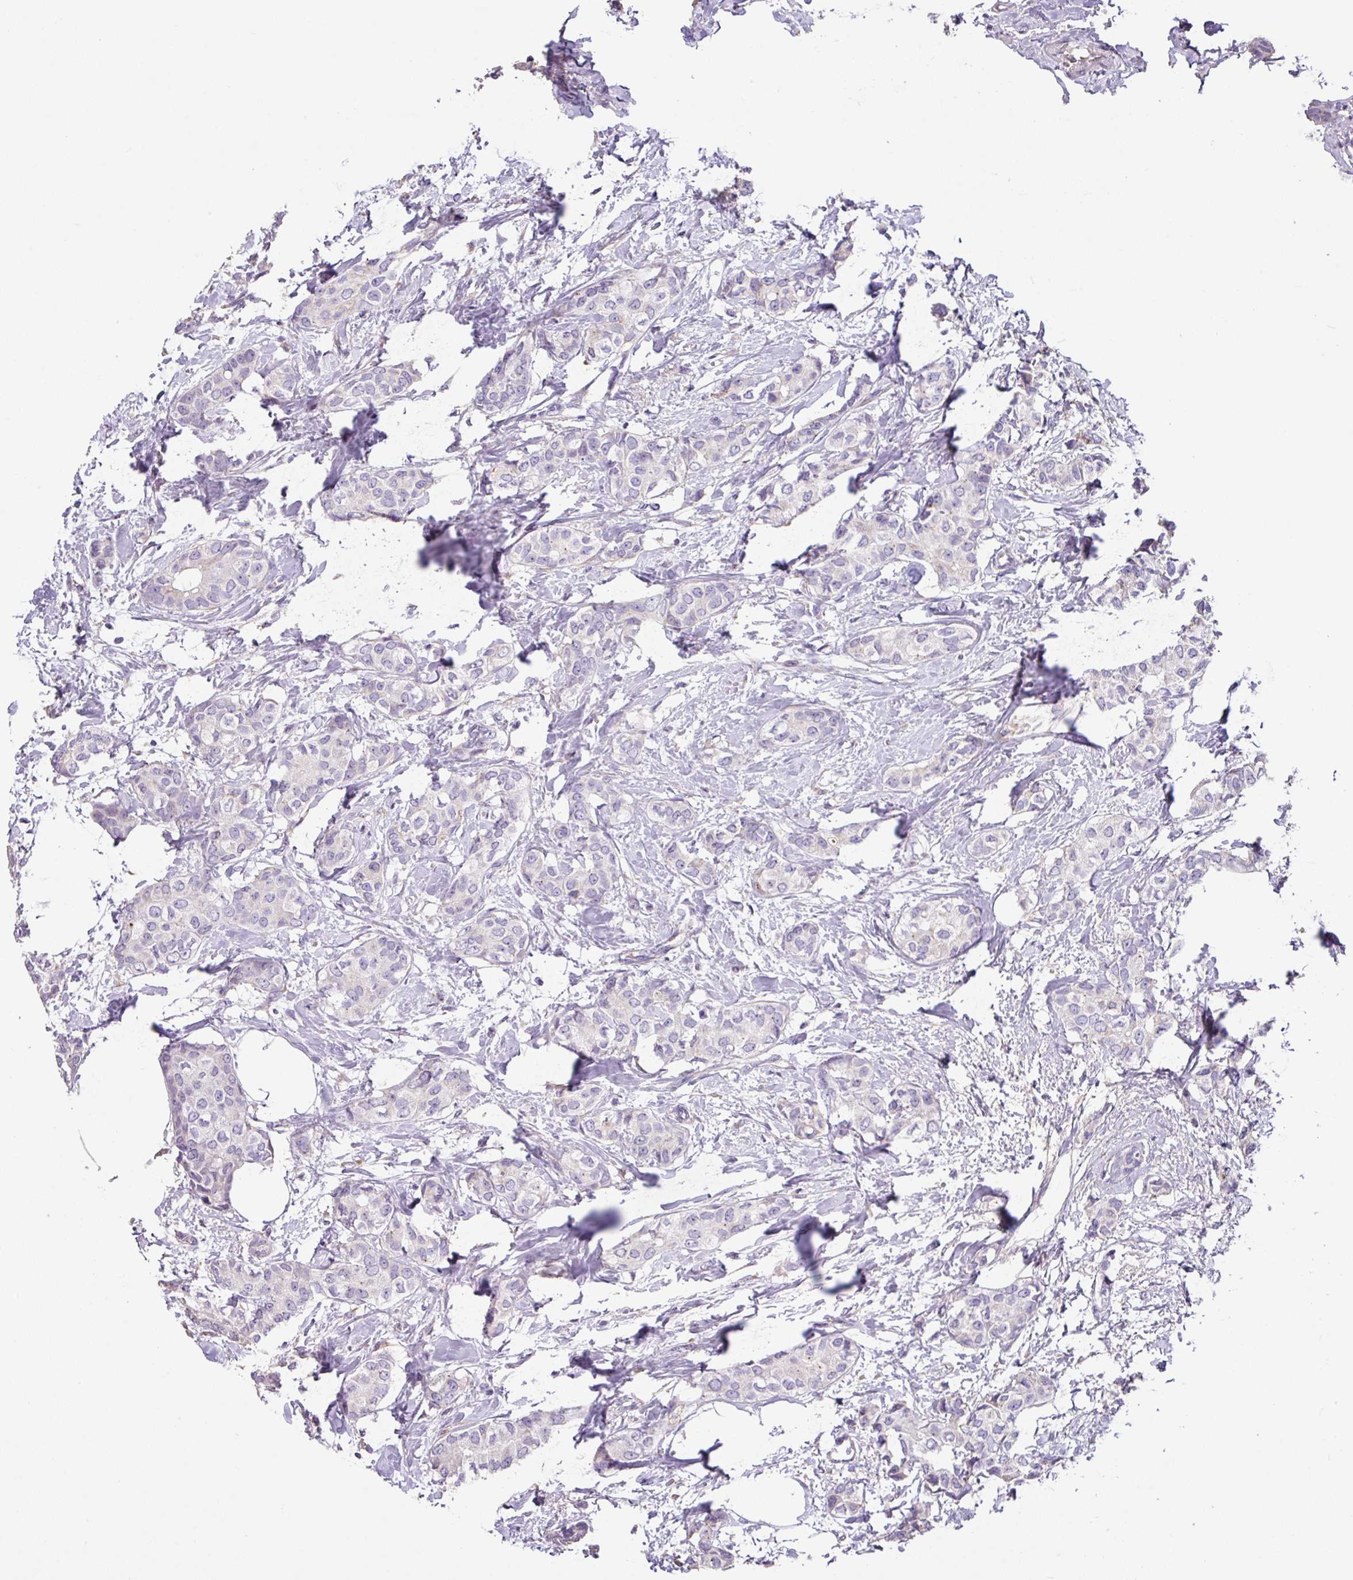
{"staining": {"intensity": "negative", "quantity": "none", "location": "none"}, "tissue": "breast cancer", "cell_type": "Tumor cells", "image_type": "cancer", "snomed": [{"axis": "morphology", "description": "Duct carcinoma"}, {"axis": "topography", "description": "Breast"}], "caption": "Invasive ductal carcinoma (breast) stained for a protein using immunohistochemistry displays no staining tumor cells.", "gene": "ZG16", "patient": {"sex": "female", "age": 73}}